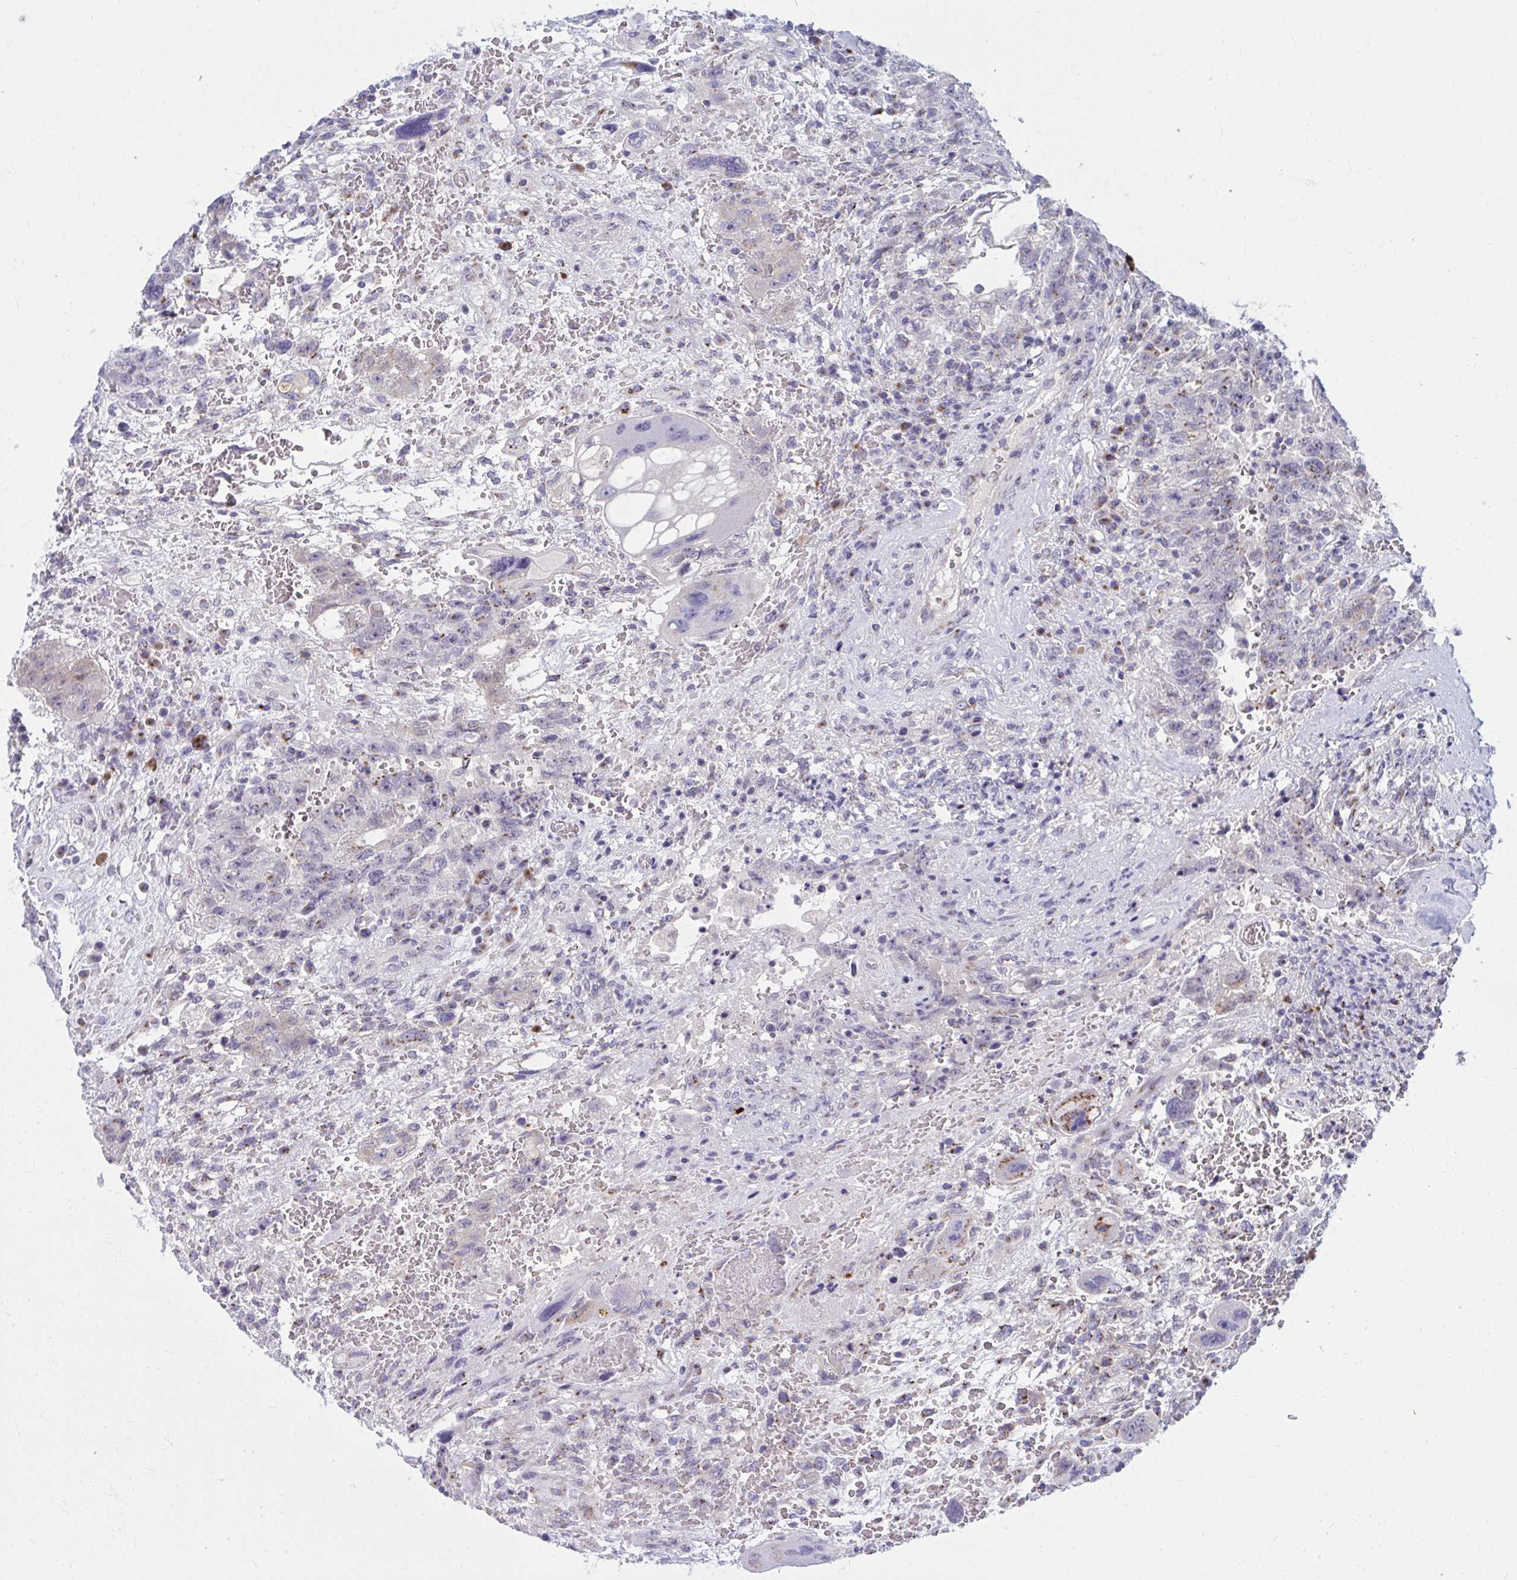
{"staining": {"intensity": "moderate", "quantity": "<25%", "location": "cytoplasmic/membranous"}, "tissue": "testis cancer", "cell_type": "Tumor cells", "image_type": "cancer", "snomed": [{"axis": "morphology", "description": "Carcinoma, Embryonal, NOS"}, {"axis": "topography", "description": "Testis"}], "caption": "High-power microscopy captured an immunohistochemistry (IHC) photomicrograph of testis cancer (embryonal carcinoma), revealing moderate cytoplasmic/membranous expression in approximately <25% of tumor cells.", "gene": "DTX4", "patient": {"sex": "male", "age": 26}}